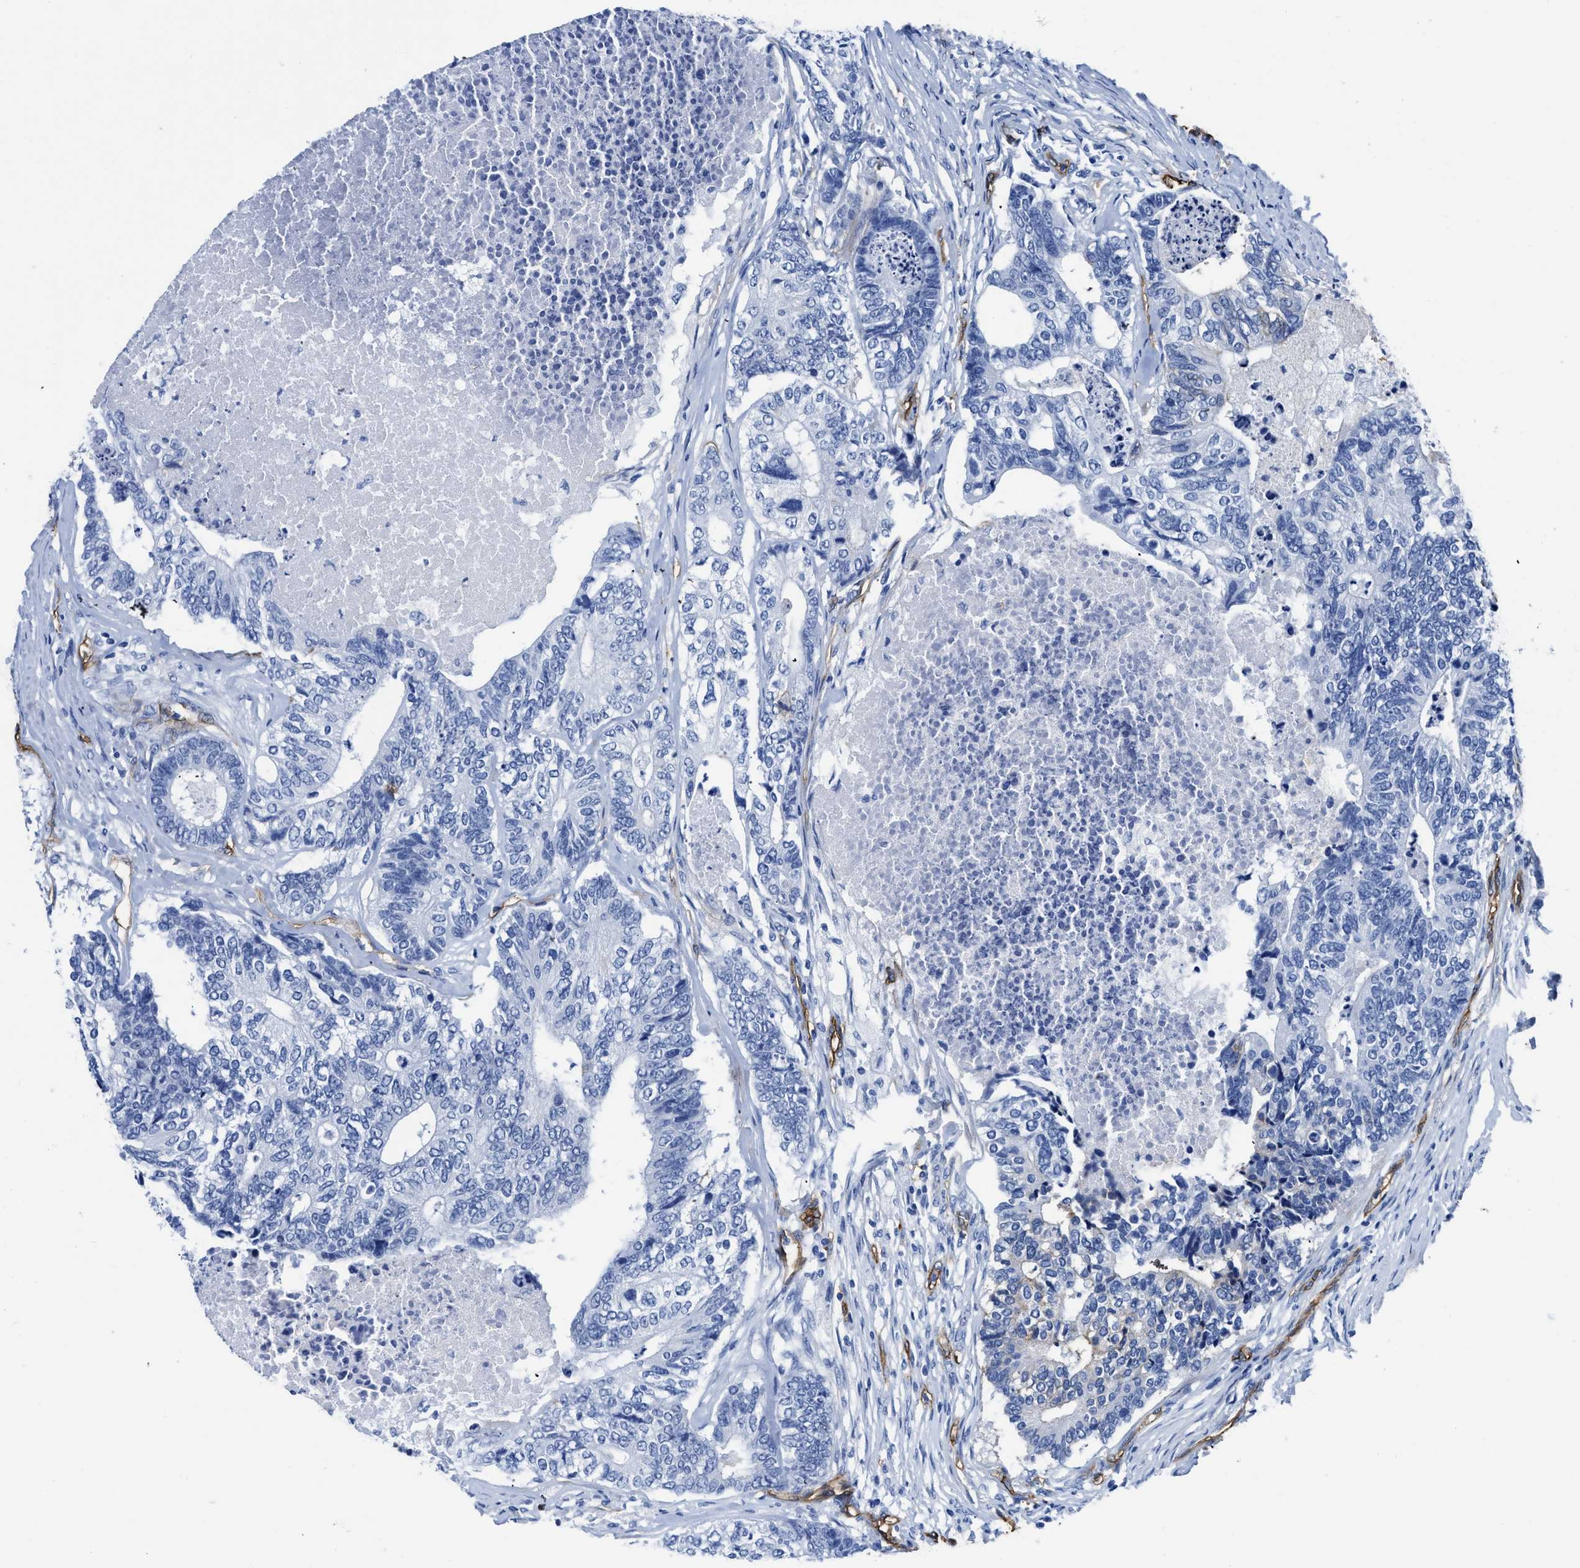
{"staining": {"intensity": "negative", "quantity": "none", "location": "none"}, "tissue": "colorectal cancer", "cell_type": "Tumor cells", "image_type": "cancer", "snomed": [{"axis": "morphology", "description": "Adenocarcinoma, NOS"}, {"axis": "topography", "description": "Colon"}], "caption": "The immunohistochemistry (IHC) histopathology image has no significant staining in tumor cells of colorectal cancer (adenocarcinoma) tissue.", "gene": "AQP1", "patient": {"sex": "female", "age": 67}}